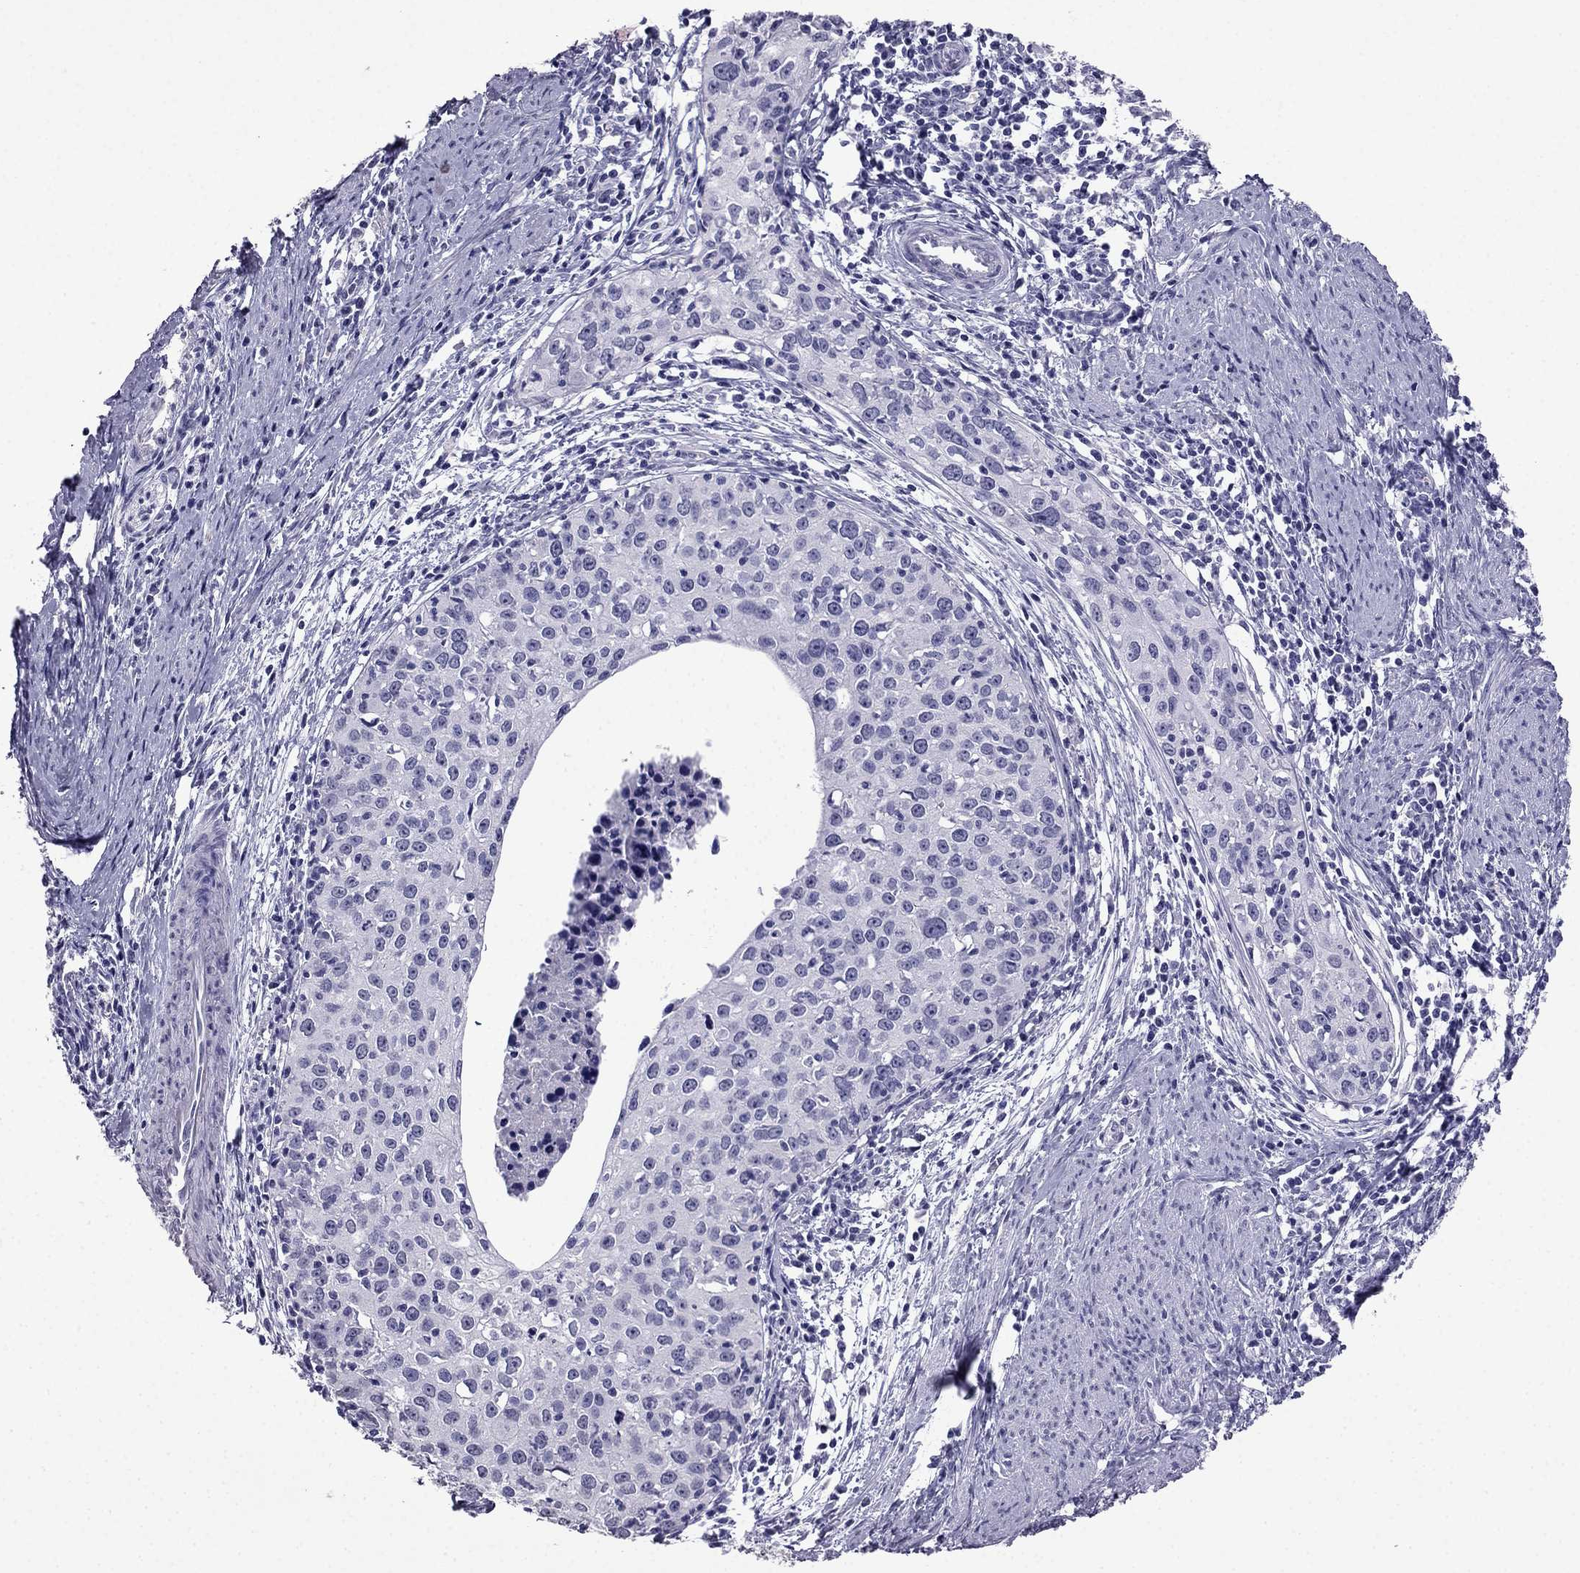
{"staining": {"intensity": "negative", "quantity": "none", "location": "none"}, "tissue": "cervical cancer", "cell_type": "Tumor cells", "image_type": "cancer", "snomed": [{"axis": "morphology", "description": "Squamous cell carcinoma, NOS"}, {"axis": "topography", "description": "Cervix"}], "caption": "Protein analysis of cervical cancer (squamous cell carcinoma) displays no significant staining in tumor cells.", "gene": "CDHR4", "patient": {"sex": "female", "age": 40}}